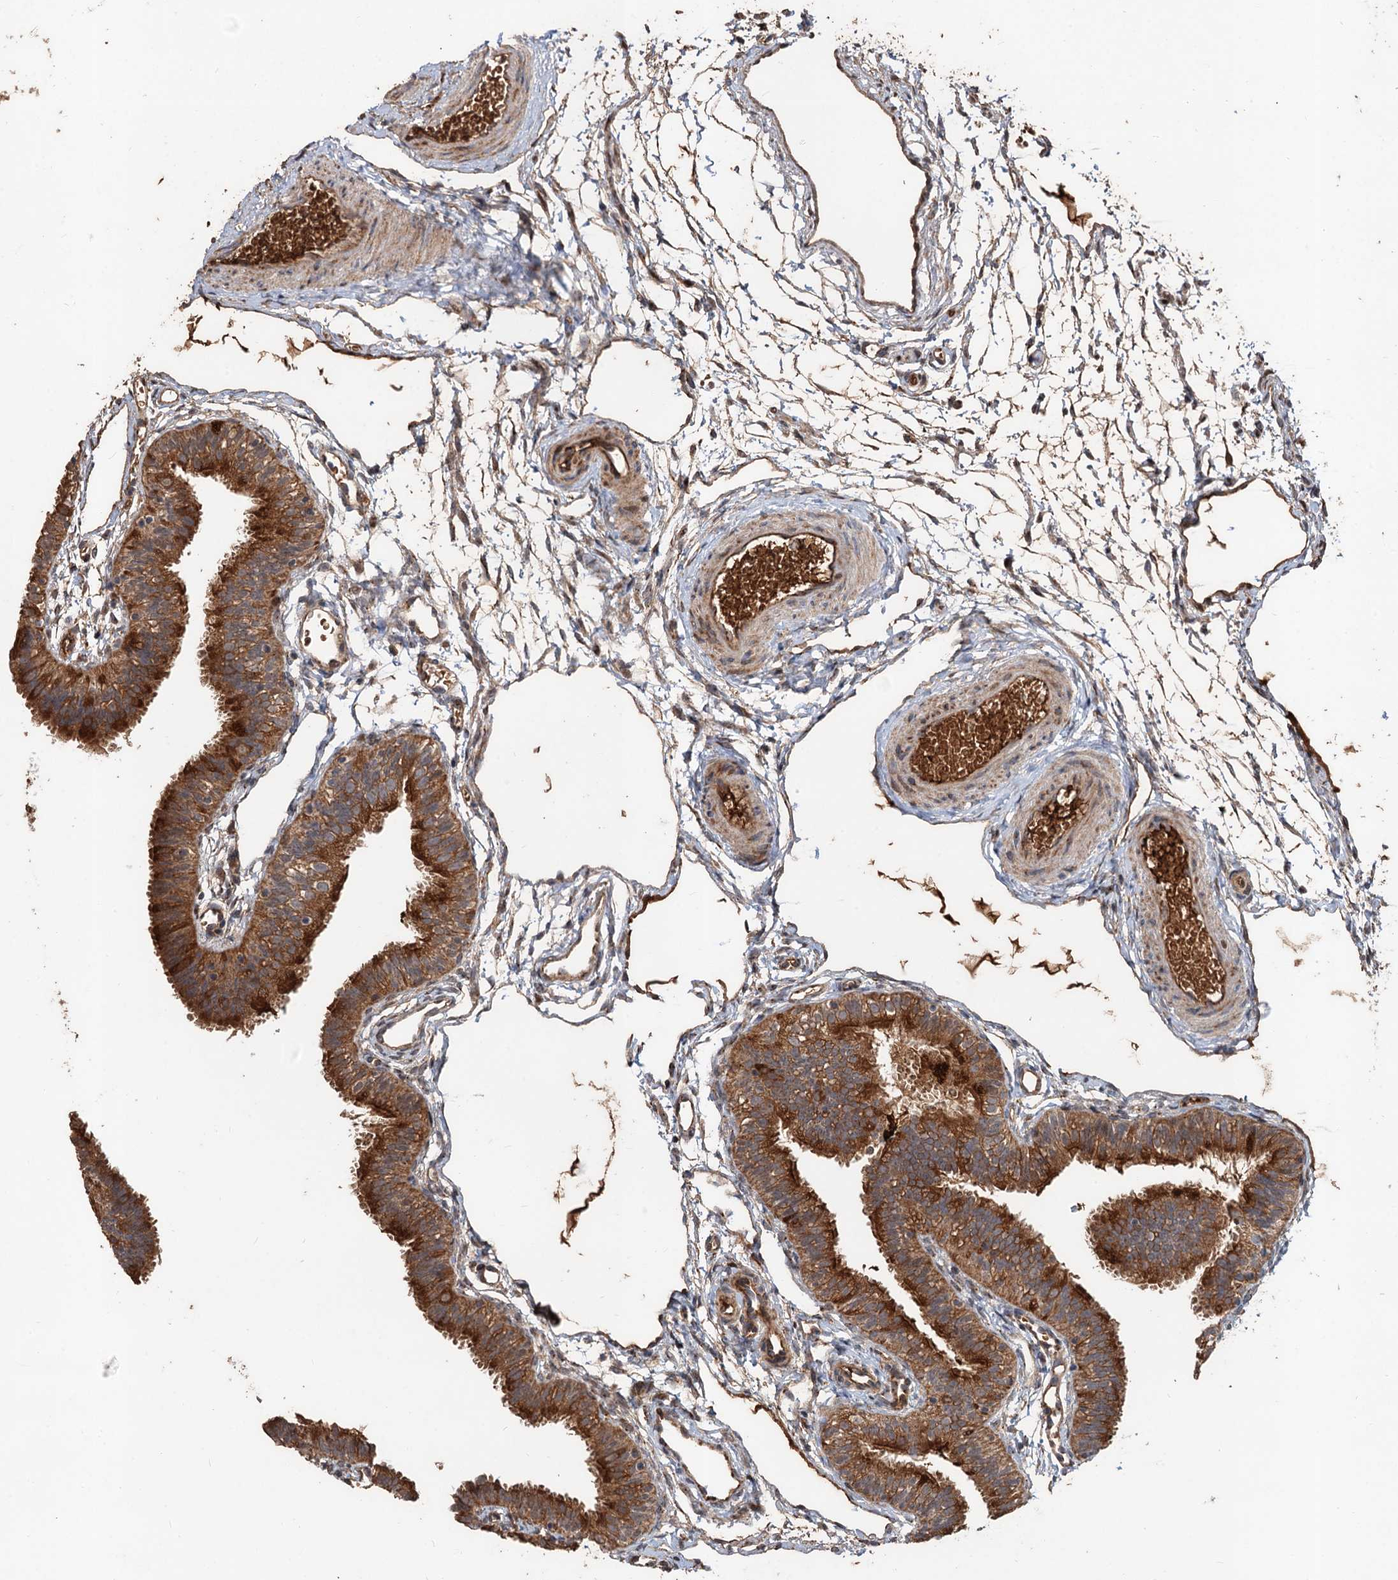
{"staining": {"intensity": "strong", "quantity": ">75%", "location": "cytoplasmic/membranous"}, "tissue": "fallopian tube", "cell_type": "Glandular cells", "image_type": "normal", "snomed": [{"axis": "morphology", "description": "Normal tissue, NOS"}, {"axis": "topography", "description": "Fallopian tube"}], "caption": "A micrograph of fallopian tube stained for a protein shows strong cytoplasmic/membranous brown staining in glandular cells. (Stains: DAB (3,3'-diaminobenzidine) in brown, nuclei in blue, Microscopy: brightfield microscopy at high magnification).", "gene": "DEXI", "patient": {"sex": "female", "age": 35}}